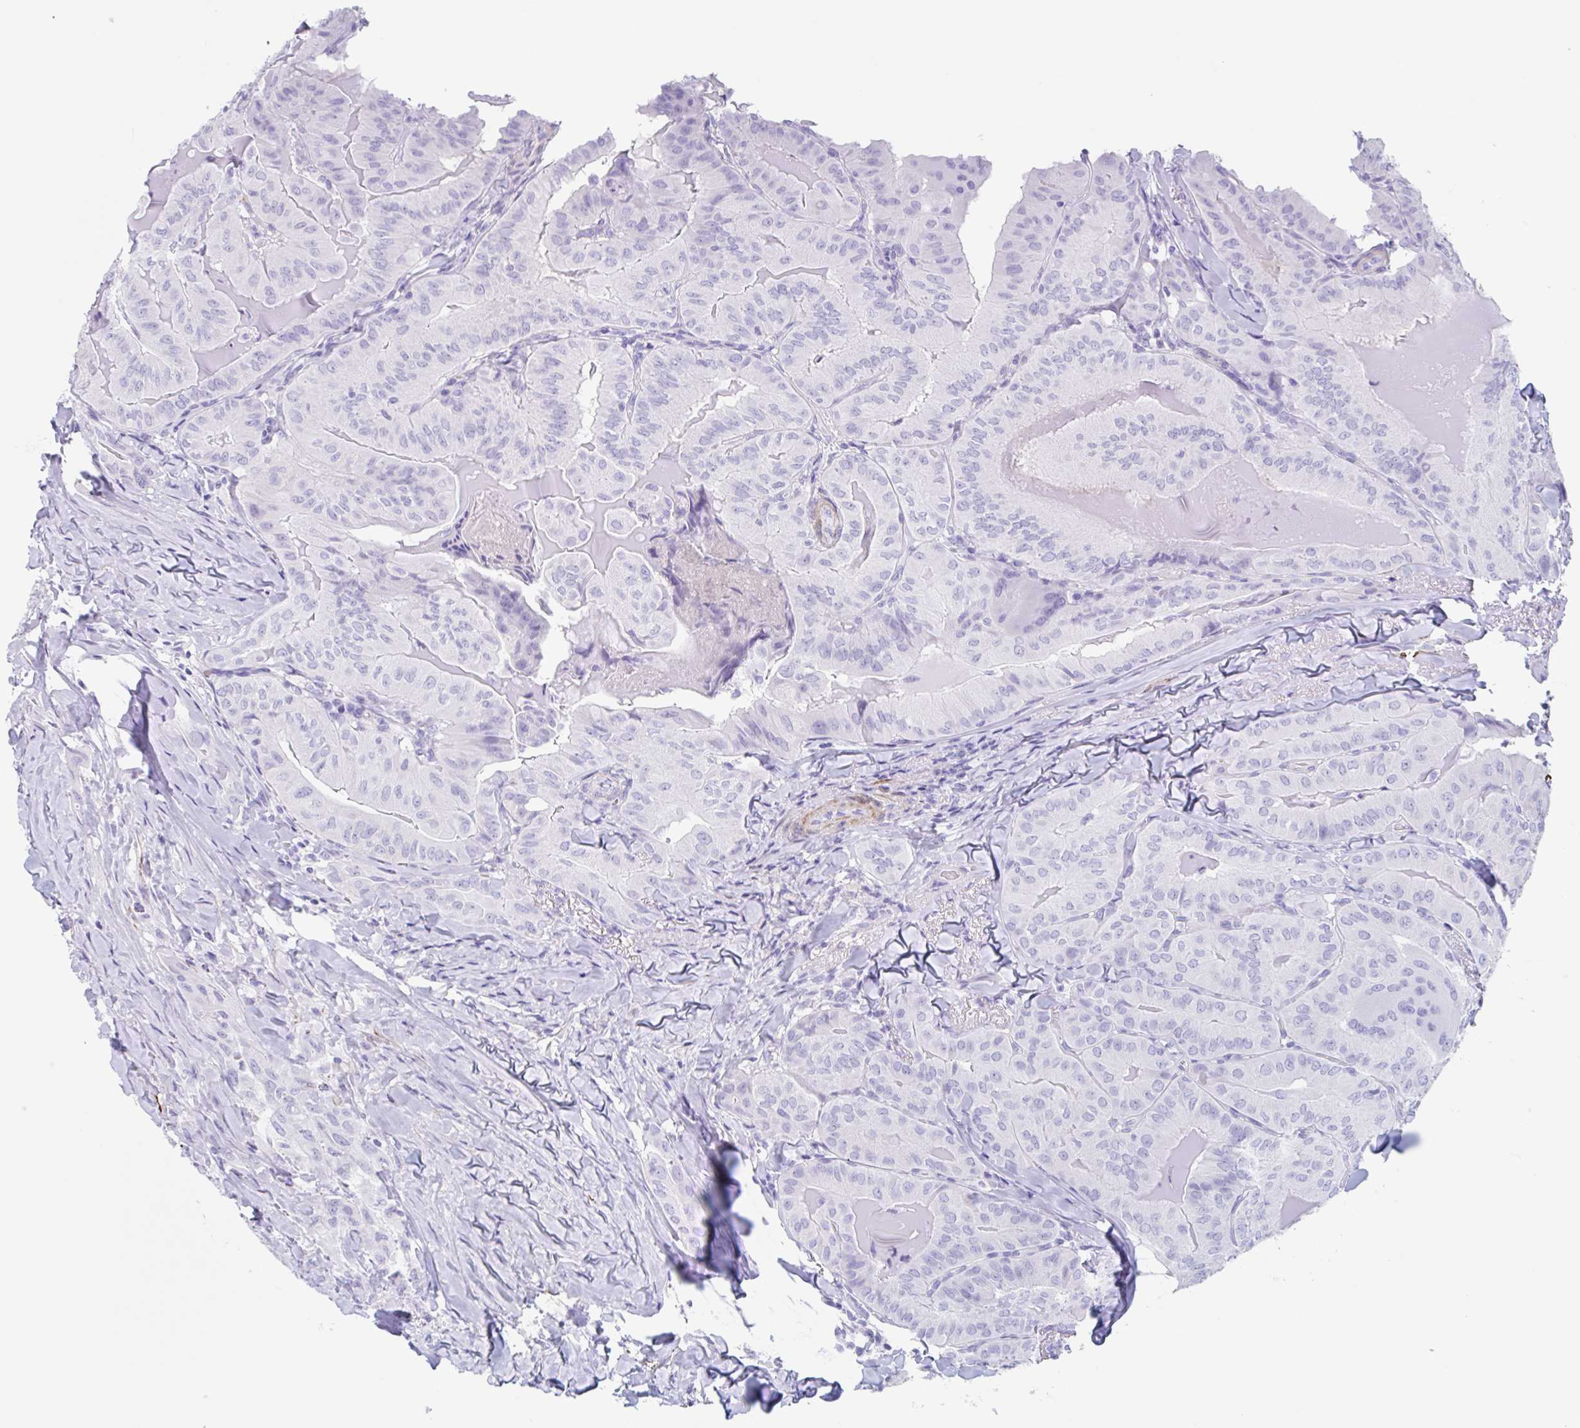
{"staining": {"intensity": "negative", "quantity": "none", "location": "none"}, "tissue": "thyroid cancer", "cell_type": "Tumor cells", "image_type": "cancer", "snomed": [{"axis": "morphology", "description": "Papillary adenocarcinoma, NOS"}, {"axis": "topography", "description": "Thyroid gland"}], "caption": "Protein analysis of thyroid cancer shows no significant staining in tumor cells.", "gene": "TAS2R41", "patient": {"sex": "female", "age": 68}}